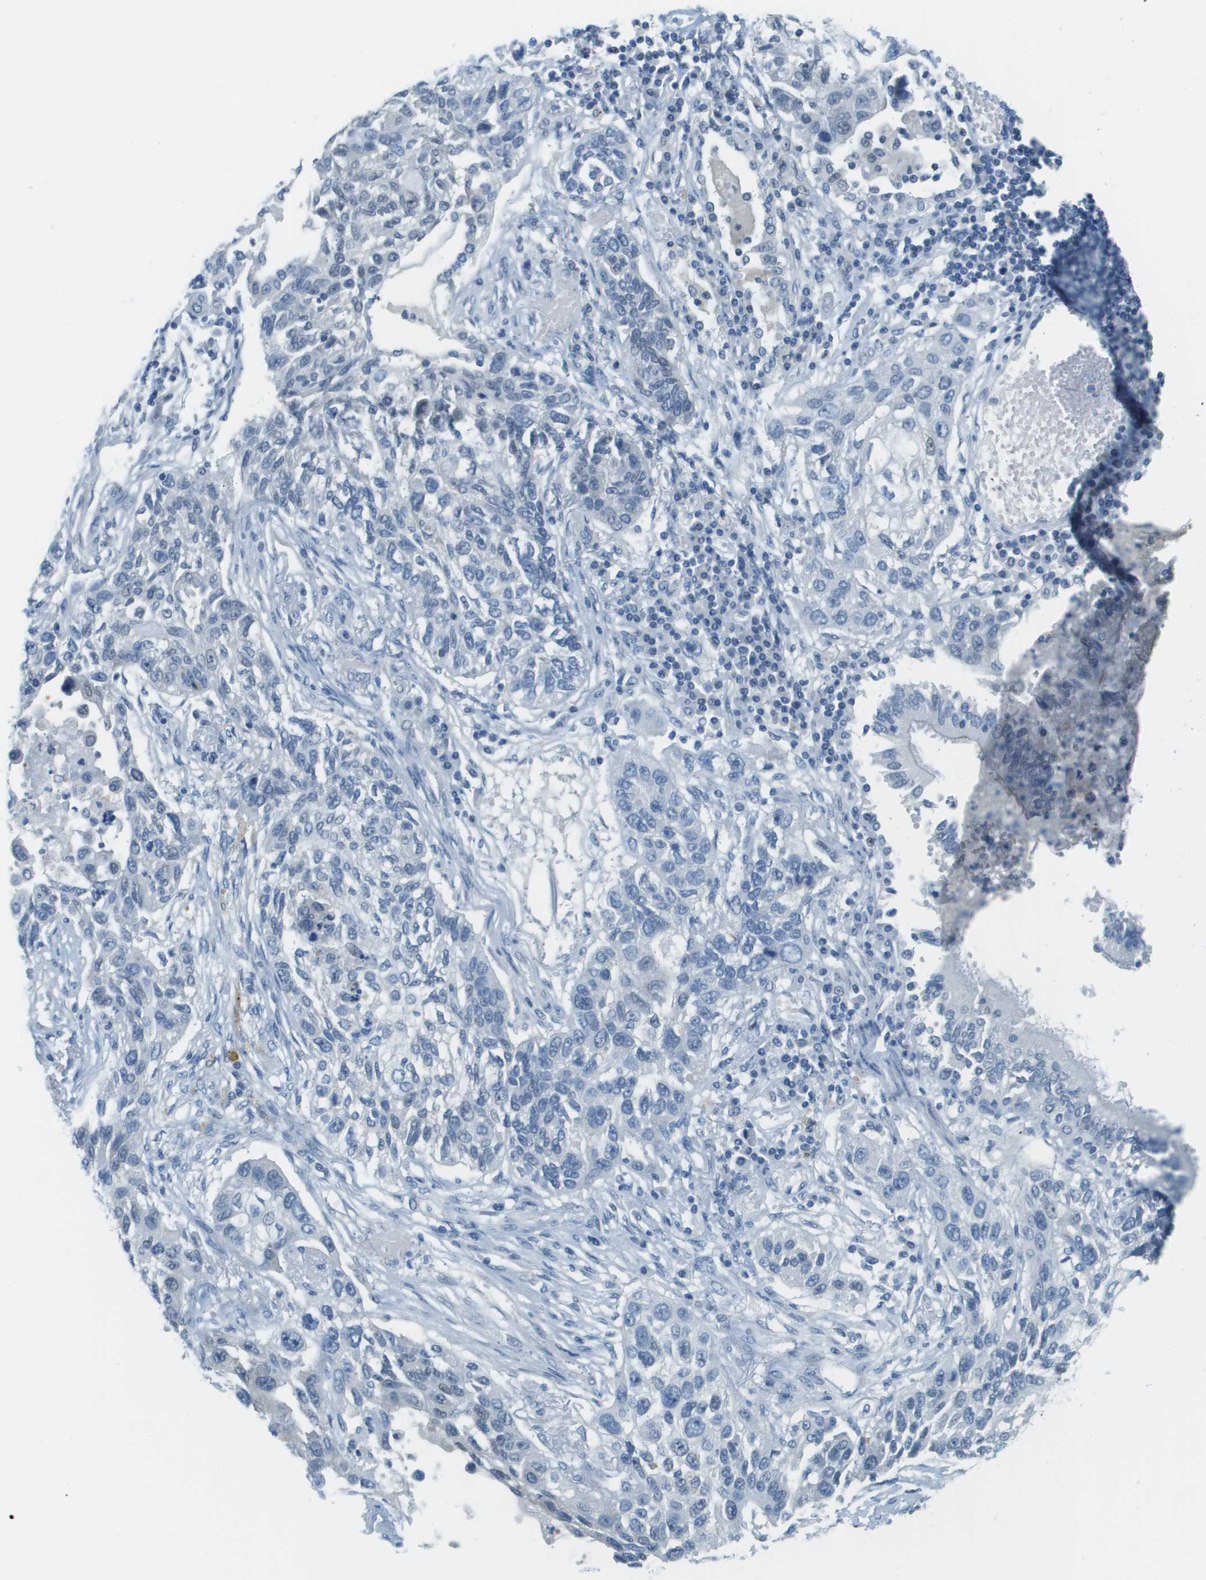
{"staining": {"intensity": "negative", "quantity": "none", "location": "none"}, "tissue": "lung cancer", "cell_type": "Tumor cells", "image_type": "cancer", "snomed": [{"axis": "morphology", "description": "Squamous cell carcinoma, NOS"}, {"axis": "topography", "description": "Lung"}], "caption": "Lung squamous cell carcinoma was stained to show a protein in brown. There is no significant expression in tumor cells.", "gene": "CDHR2", "patient": {"sex": "male", "age": 71}}